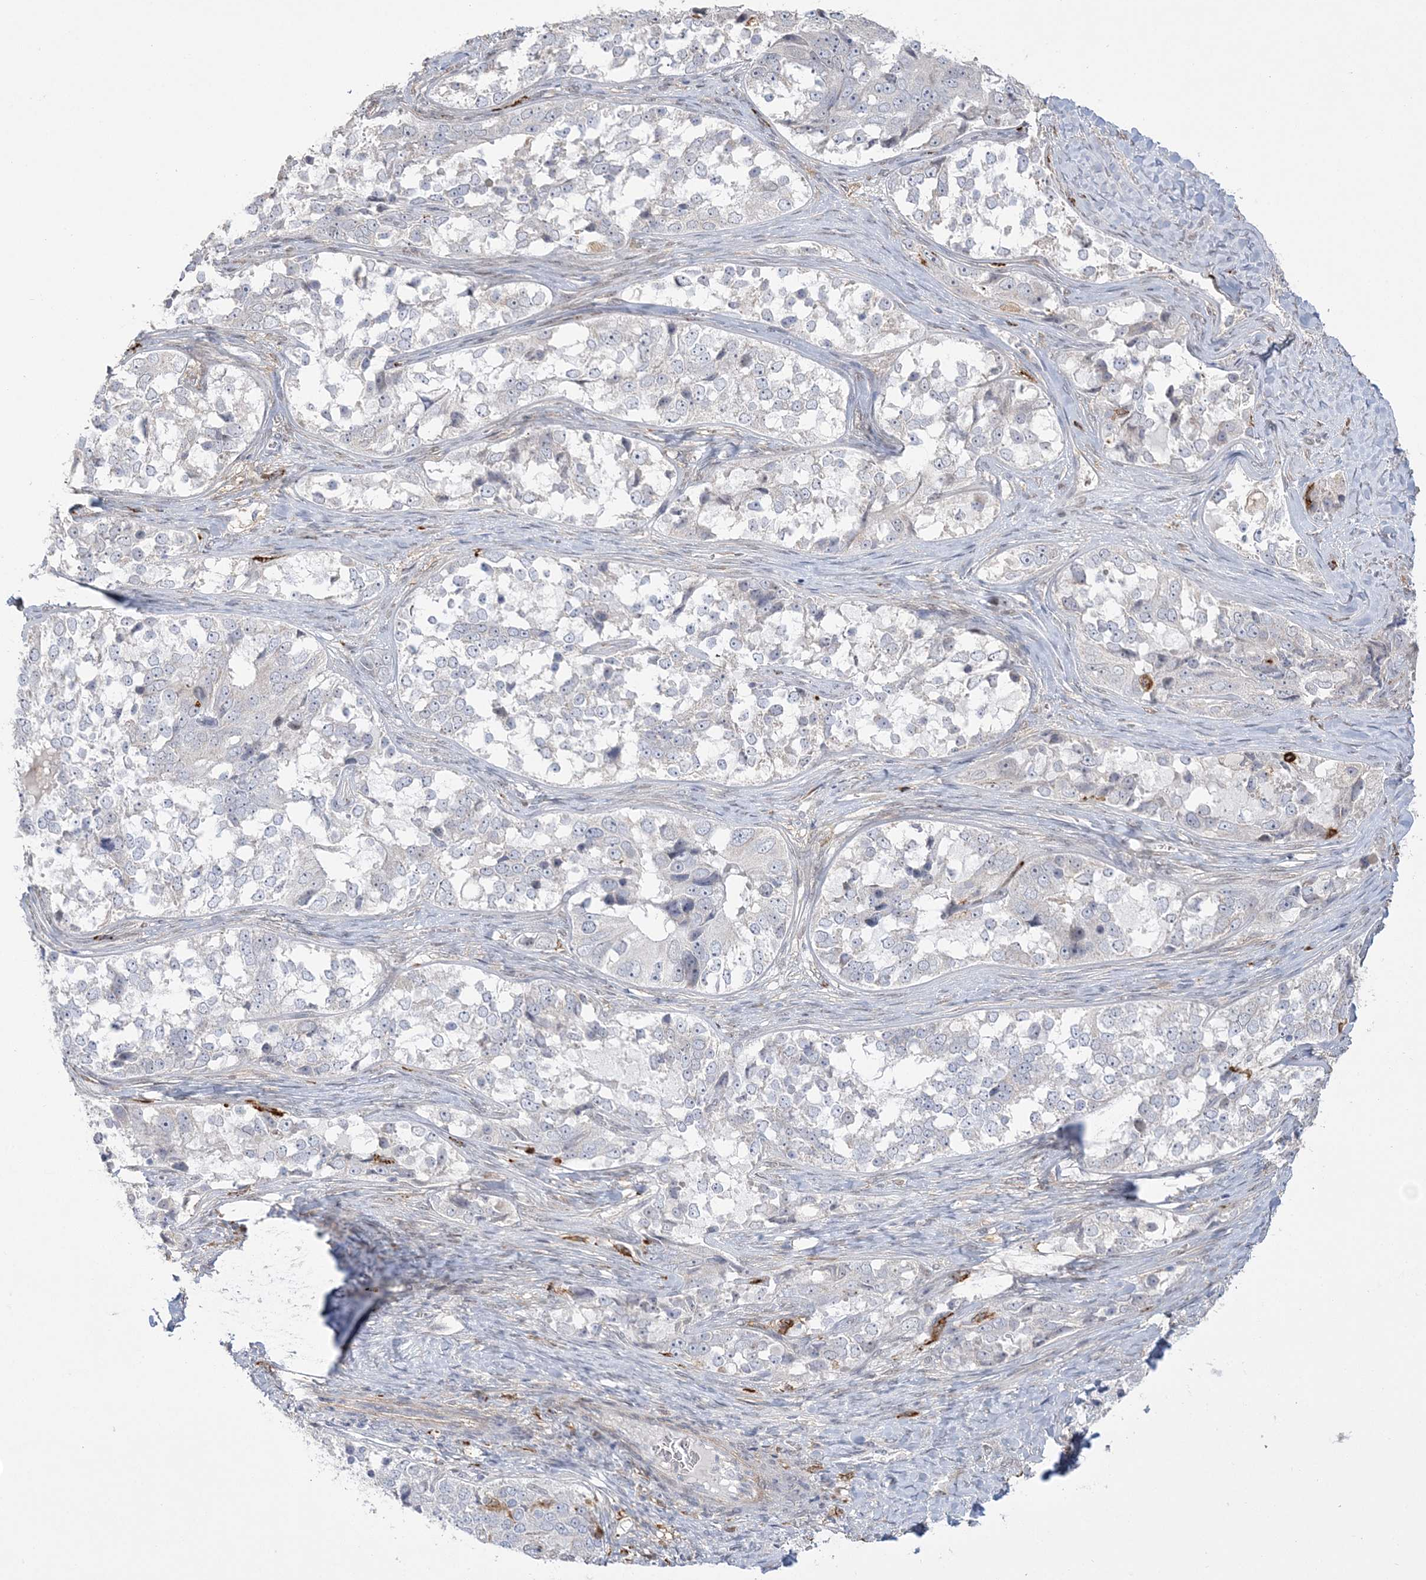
{"staining": {"intensity": "negative", "quantity": "none", "location": "none"}, "tissue": "ovarian cancer", "cell_type": "Tumor cells", "image_type": "cancer", "snomed": [{"axis": "morphology", "description": "Carcinoma, endometroid"}, {"axis": "topography", "description": "Ovary"}], "caption": "The histopathology image shows no significant expression in tumor cells of ovarian endometroid carcinoma.", "gene": "HAAO", "patient": {"sex": "female", "age": 51}}